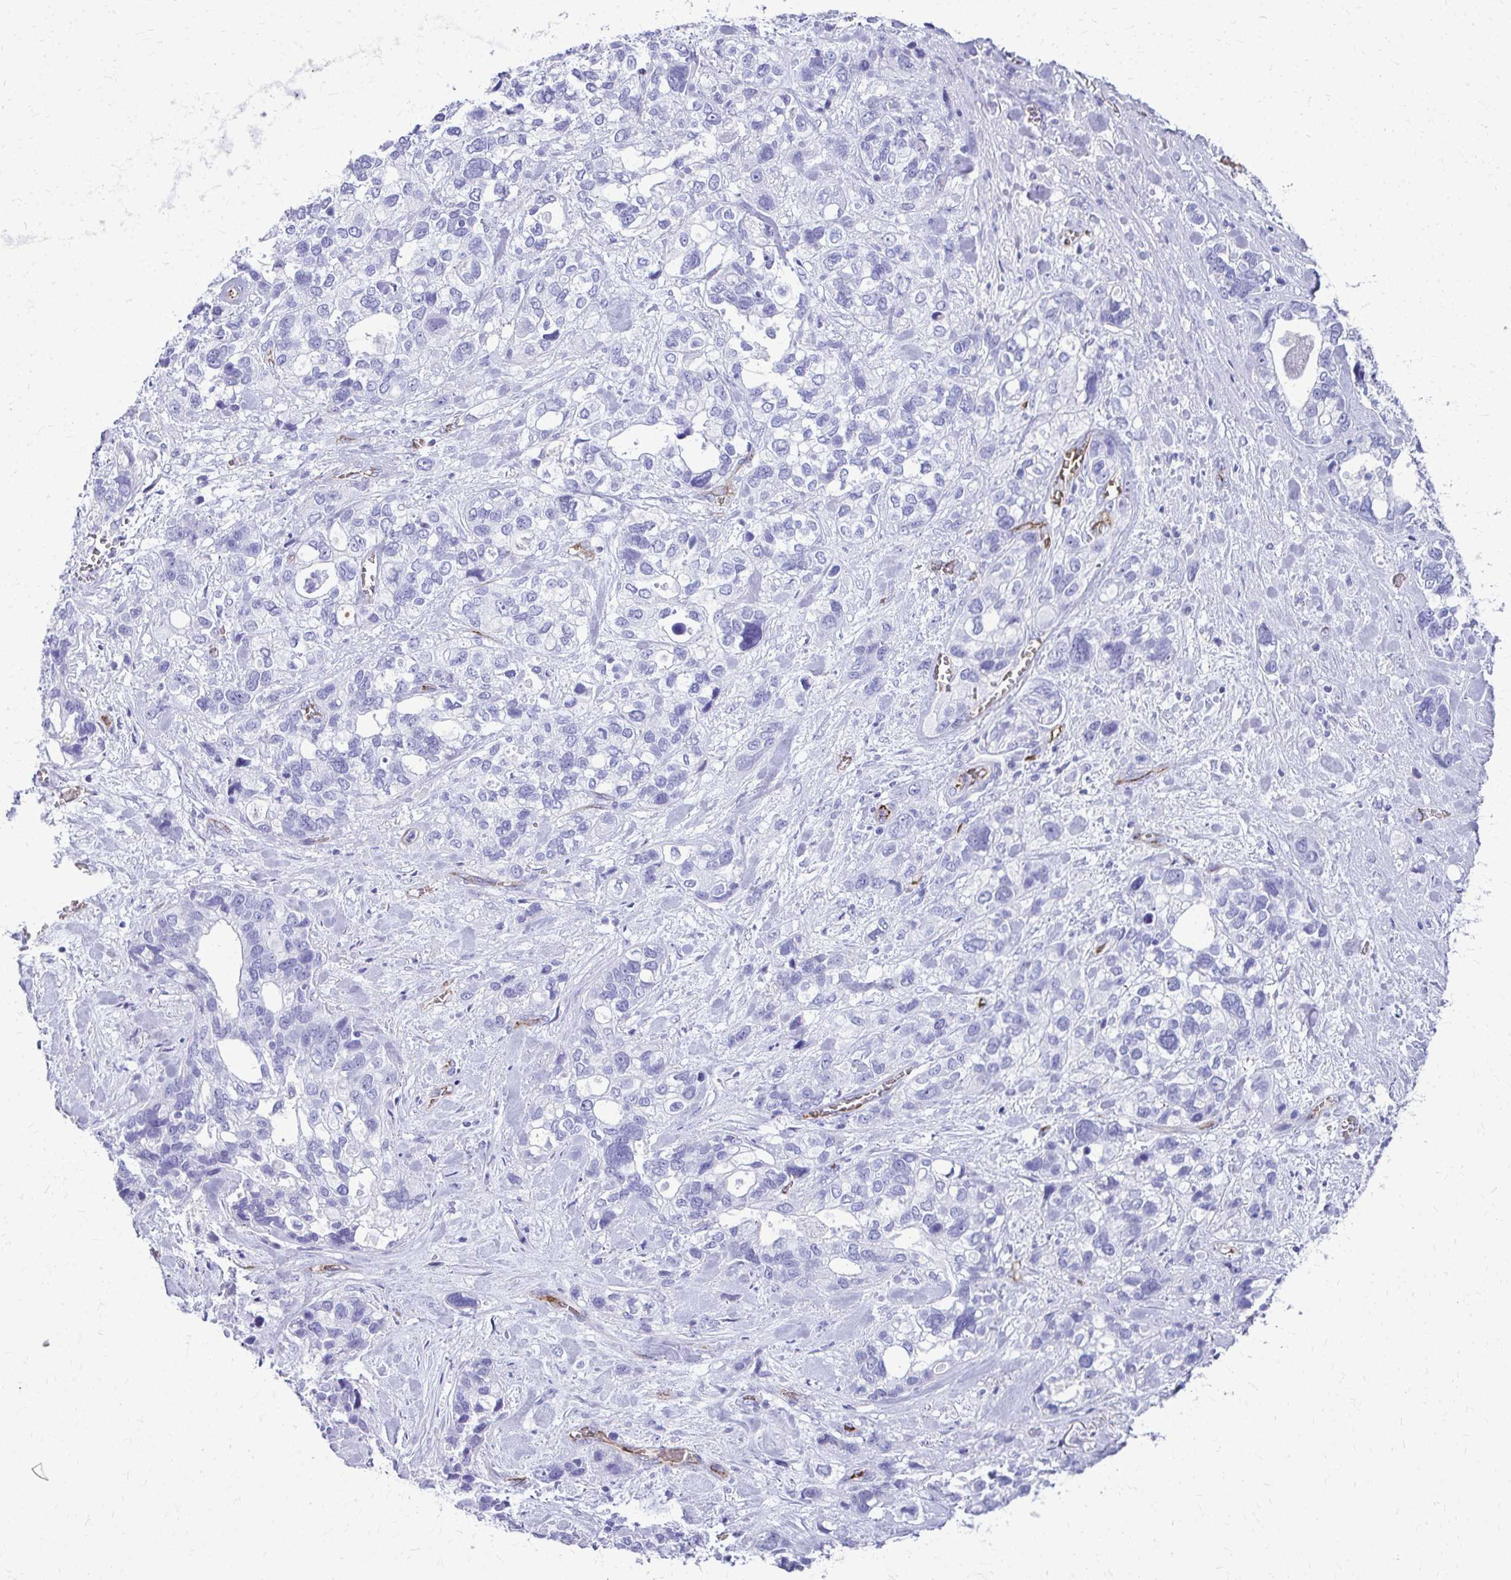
{"staining": {"intensity": "negative", "quantity": "none", "location": "none"}, "tissue": "stomach cancer", "cell_type": "Tumor cells", "image_type": "cancer", "snomed": [{"axis": "morphology", "description": "Adenocarcinoma, NOS"}, {"axis": "topography", "description": "Stomach, upper"}], "caption": "DAB immunohistochemical staining of human stomach cancer (adenocarcinoma) exhibits no significant expression in tumor cells.", "gene": "TPSG1", "patient": {"sex": "female", "age": 81}}